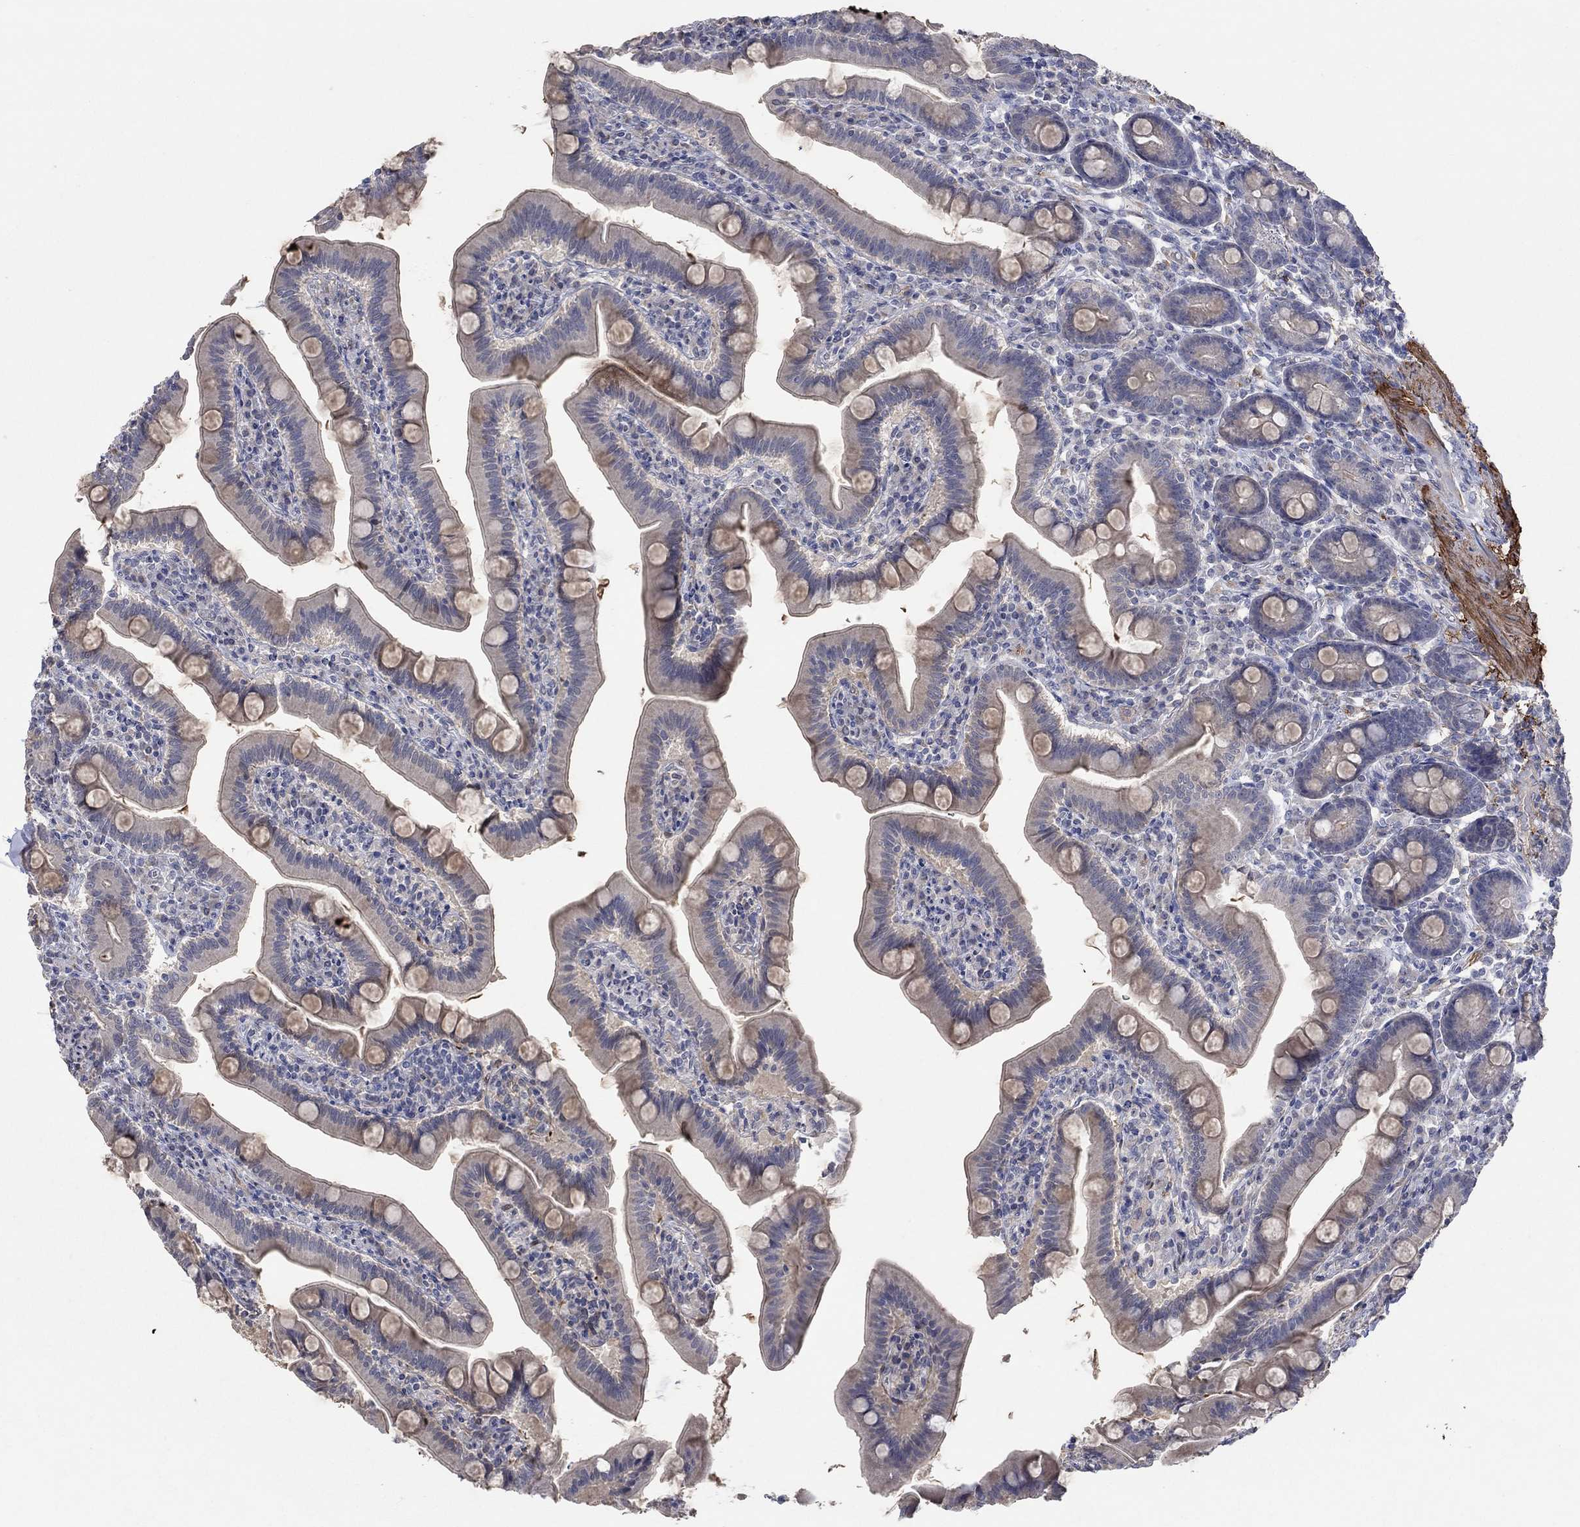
{"staining": {"intensity": "negative", "quantity": "none", "location": "none"}, "tissue": "small intestine", "cell_type": "Glandular cells", "image_type": "normal", "snomed": [{"axis": "morphology", "description": "Normal tissue, NOS"}, {"axis": "topography", "description": "Small intestine"}], "caption": "Protein analysis of unremarkable small intestine shows no significant positivity in glandular cells. Brightfield microscopy of IHC stained with DAB (brown) and hematoxylin (blue), captured at high magnification.", "gene": "TGM2", "patient": {"sex": "male", "age": 66}}